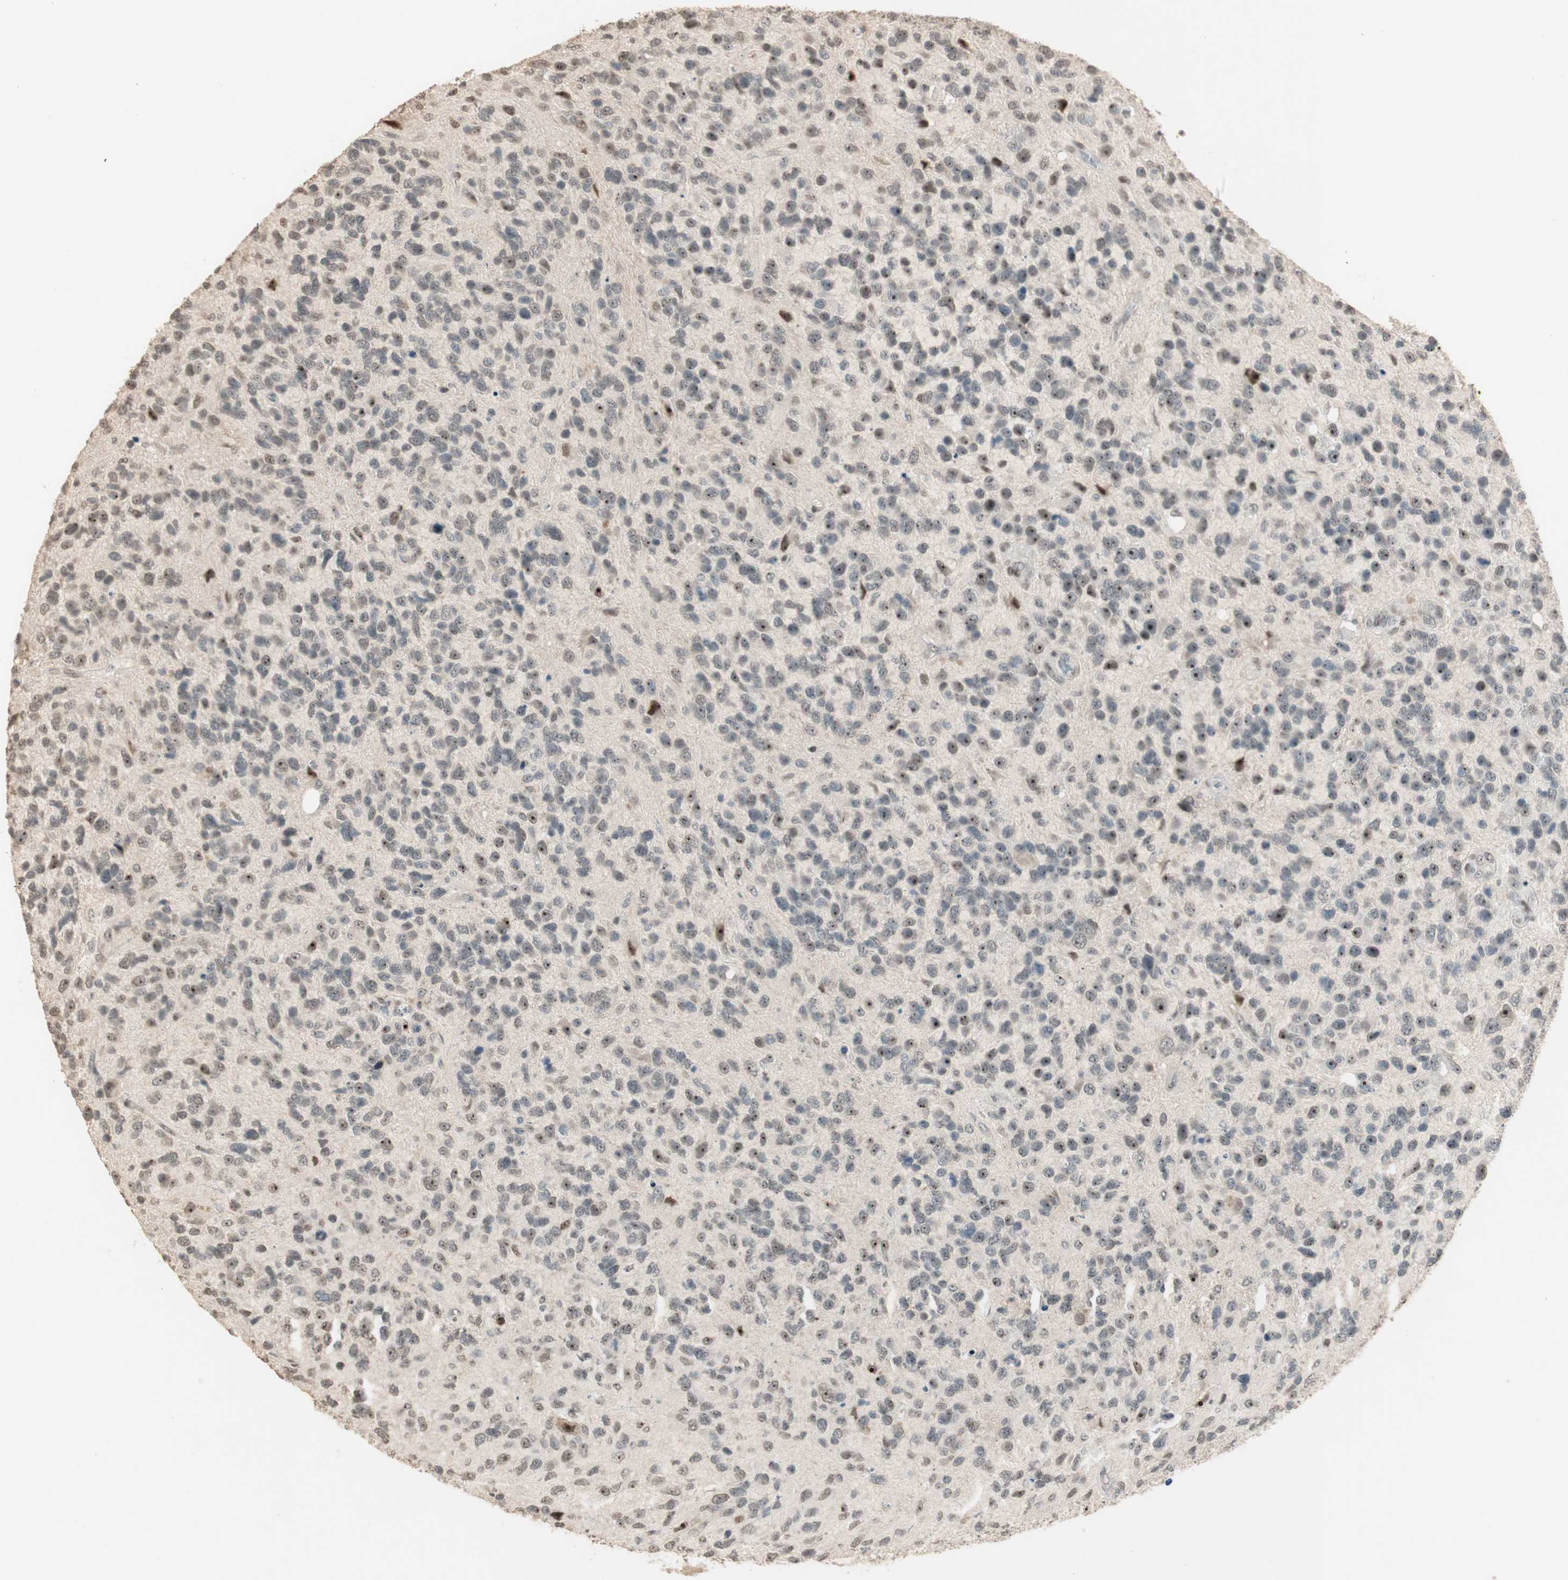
{"staining": {"intensity": "weak", "quantity": "25%-75%", "location": "nuclear"}, "tissue": "glioma", "cell_type": "Tumor cells", "image_type": "cancer", "snomed": [{"axis": "morphology", "description": "Glioma, malignant, High grade"}, {"axis": "topography", "description": "Brain"}], "caption": "About 25%-75% of tumor cells in human glioma demonstrate weak nuclear protein expression as visualized by brown immunohistochemical staining.", "gene": "ETV4", "patient": {"sex": "female", "age": 58}}